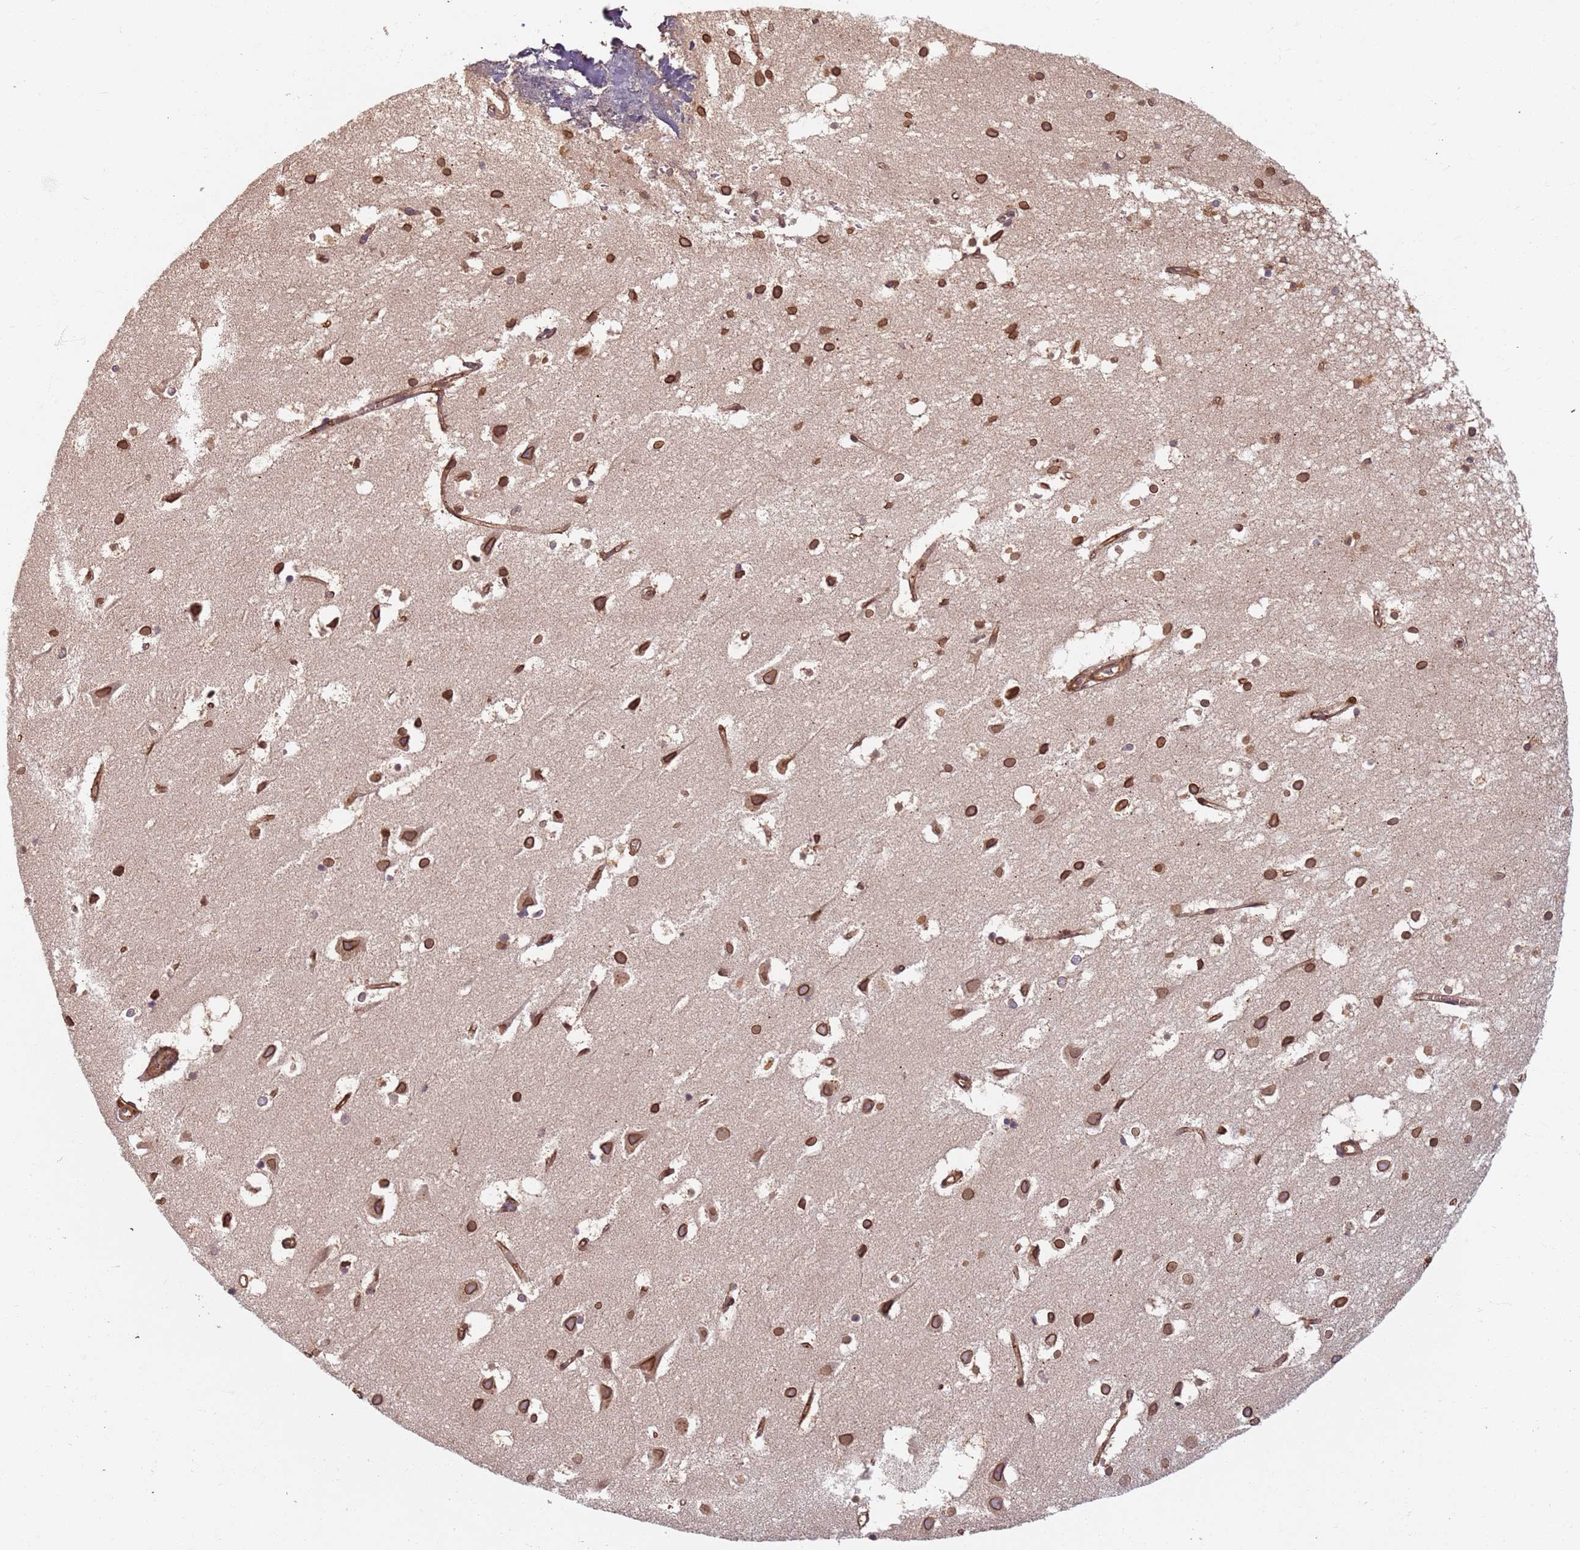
{"staining": {"intensity": "moderate", "quantity": ">75%", "location": "cytoplasmic/membranous,nuclear"}, "tissue": "cerebral cortex", "cell_type": "Endothelial cells", "image_type": "normal", "snomed": [{"axis": "morphology", "description": "Normal tissue, NOS"}, {"axis": "topography", "description": "Cerebral cortex"}], "caption": "Moderate cytoplasmic/membranous,nuclear positivity for a protein is present in approximately >75% of endothelial cells of normal cerebral cortex using immunohistochemistry.", "gene": "SDCCAG8", "patient": {"sex": "male", "age": 54}}